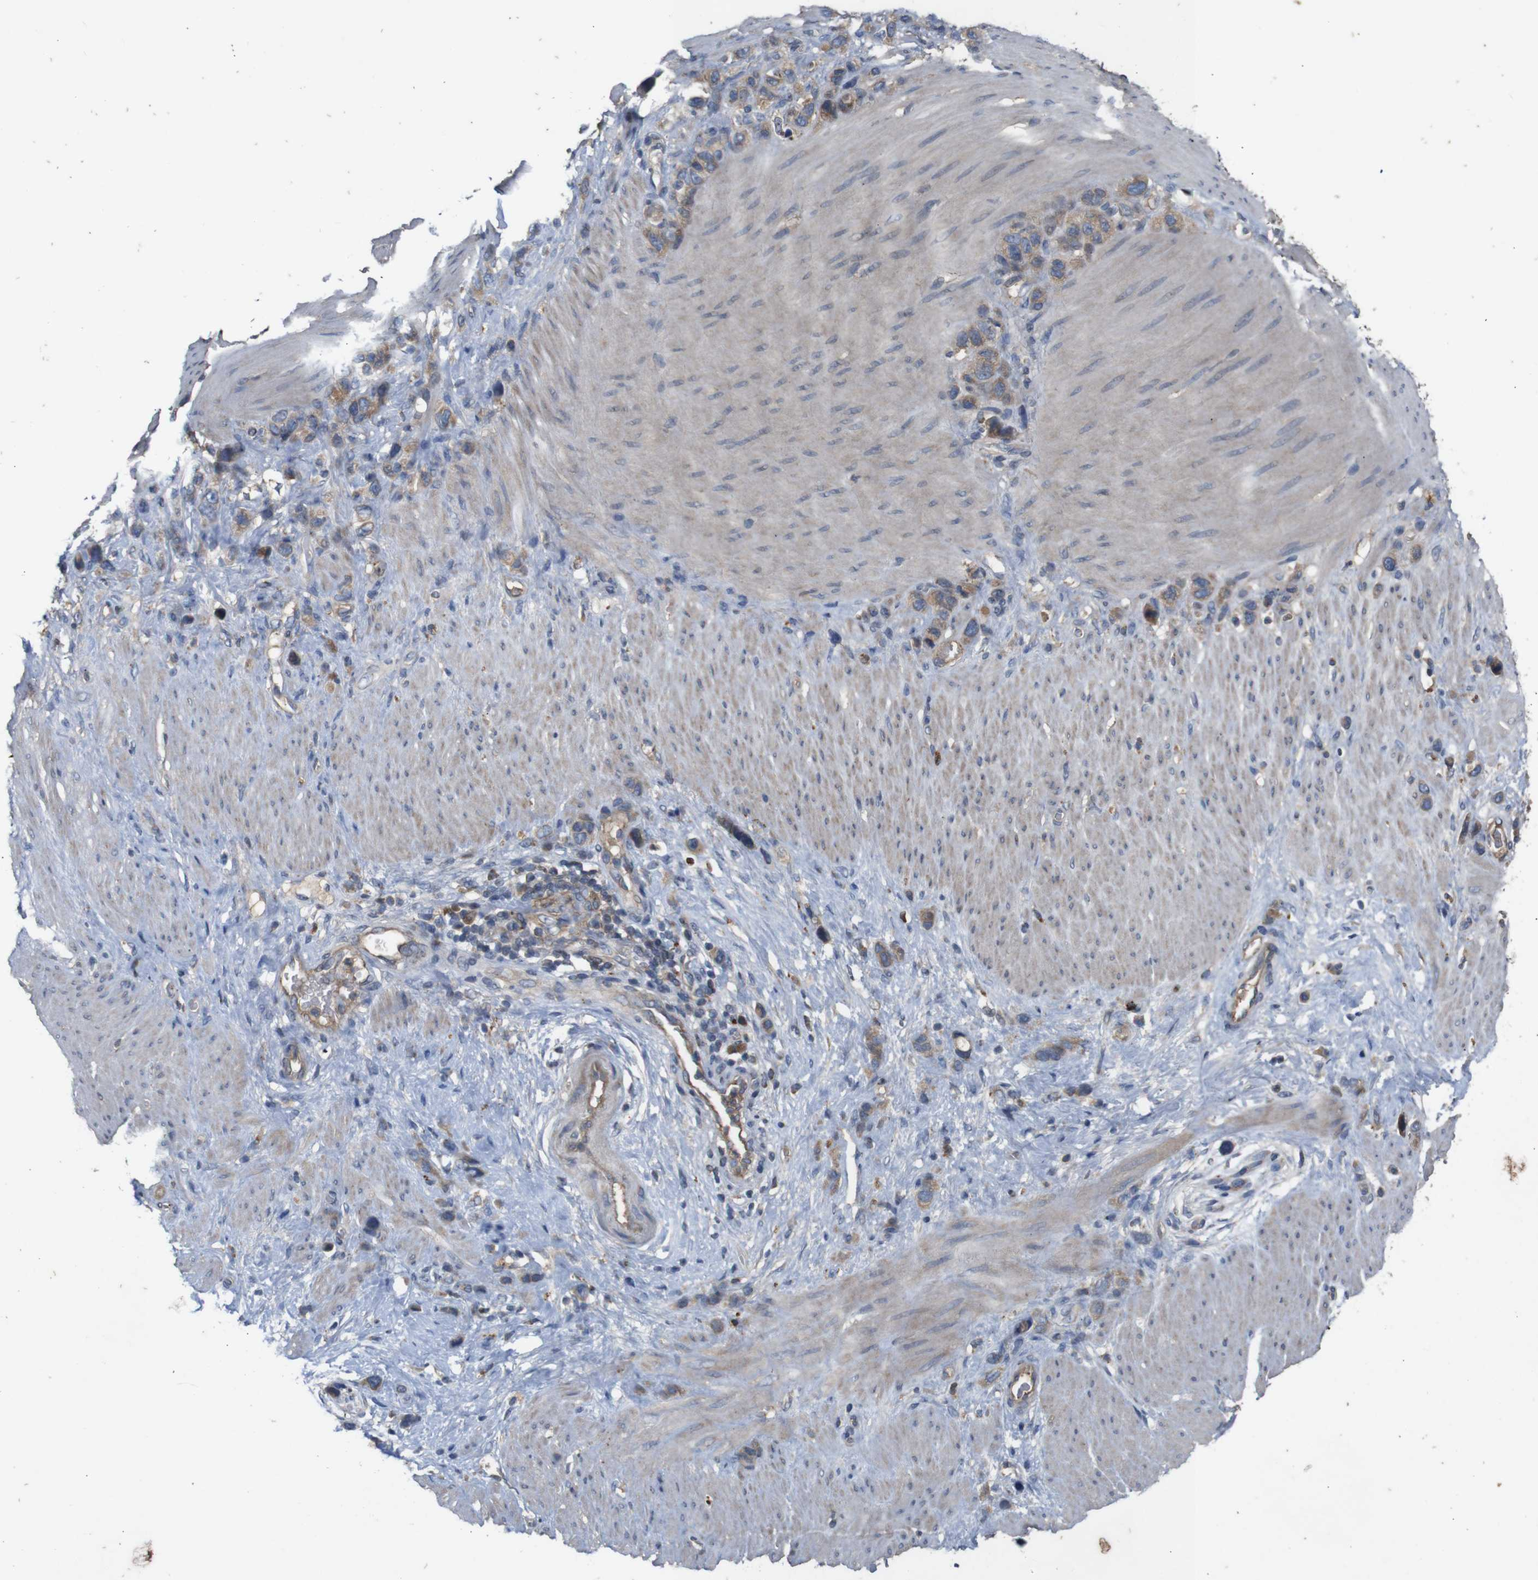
{"staining": {"intensity": "weak", "quantity": ">75%", "location": "cytoplasmic/membranous"}, "tissue": "stomach cancer", "cell_type": "Tumor cells", "image_type": "cancer", "snomed": [{"axis": "morphology", "description": "Adenocarcinoma, NOS"}, {"axis": "morphology", "description": "Adenocarcinoma, High grade"}, {"axis": "topography", "description": "Stomach, upper"}, {"axis": "topography", "description": "Stomach, lower"}], "caption": "There is low levels of weak cytoplasmic/membranous positivity in tumor cells of adenocarcinoma (high-grade) (stomach), as demonstrated by immunohistochemical staining (brown color).", "gene": "PTPN1", "patient": {"sex": "female", "age": 65}}